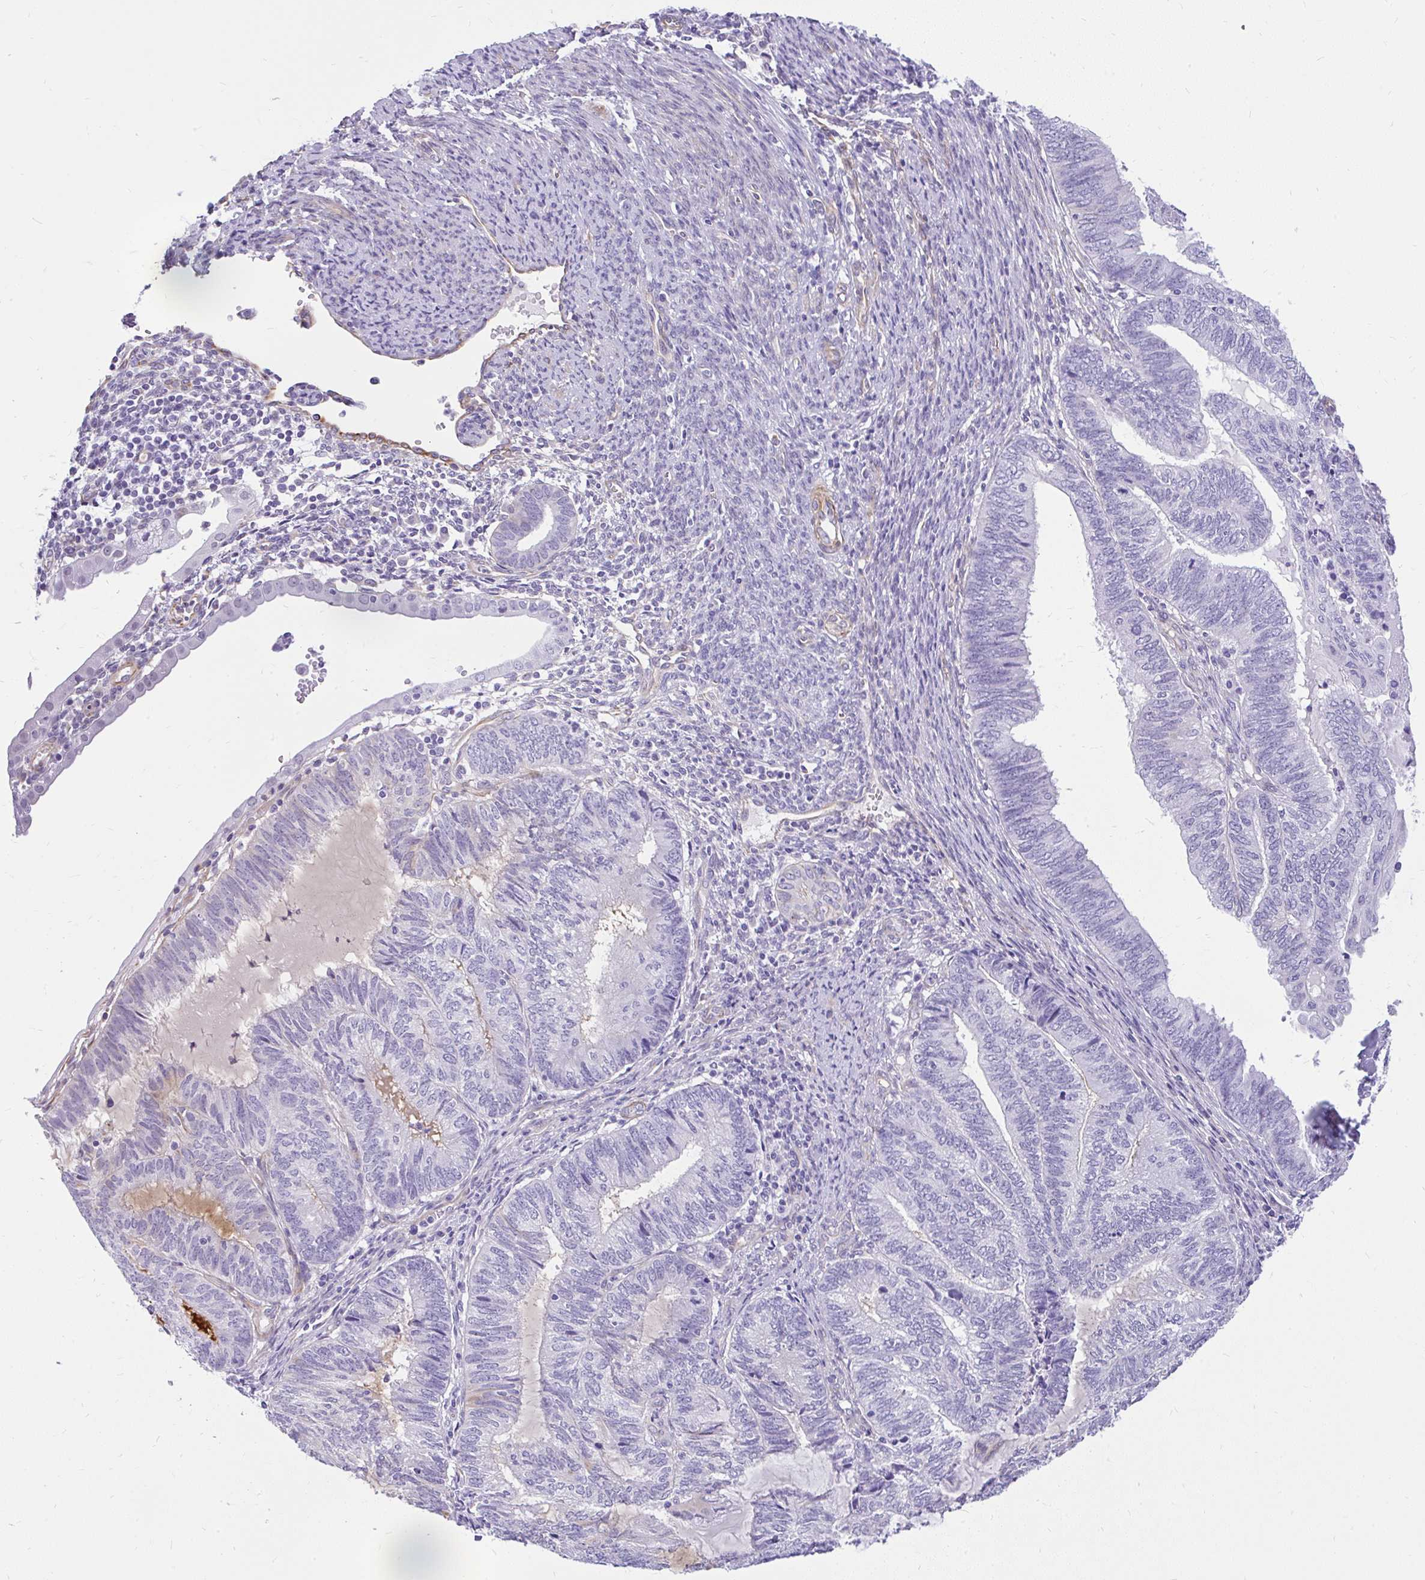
{"staining": {"intensity": "negative", "quantity": "none", "location": "none"}, "tissue": "endometrial cancer", "cell_type": "Tumor cells", "image_type": "cancer", "snomed": [{"axis": "morphology", "description": "Adenocarcinoma, NOS"}, {"axis": "topography", "description": "Uterus"}, {"axis": "topography", "description": "Endometrium"}], "caption": "High power microscopy histopathology image of an immunohistochemistry (IHC) micrograph of adenocarcinoma (endometrial), revealing no significant positivity in tumor cells. (IHC, brightfield microscopy, high magnification).", "gene": "FAM83C", "patient": {"sex": "female", "age": 70}}